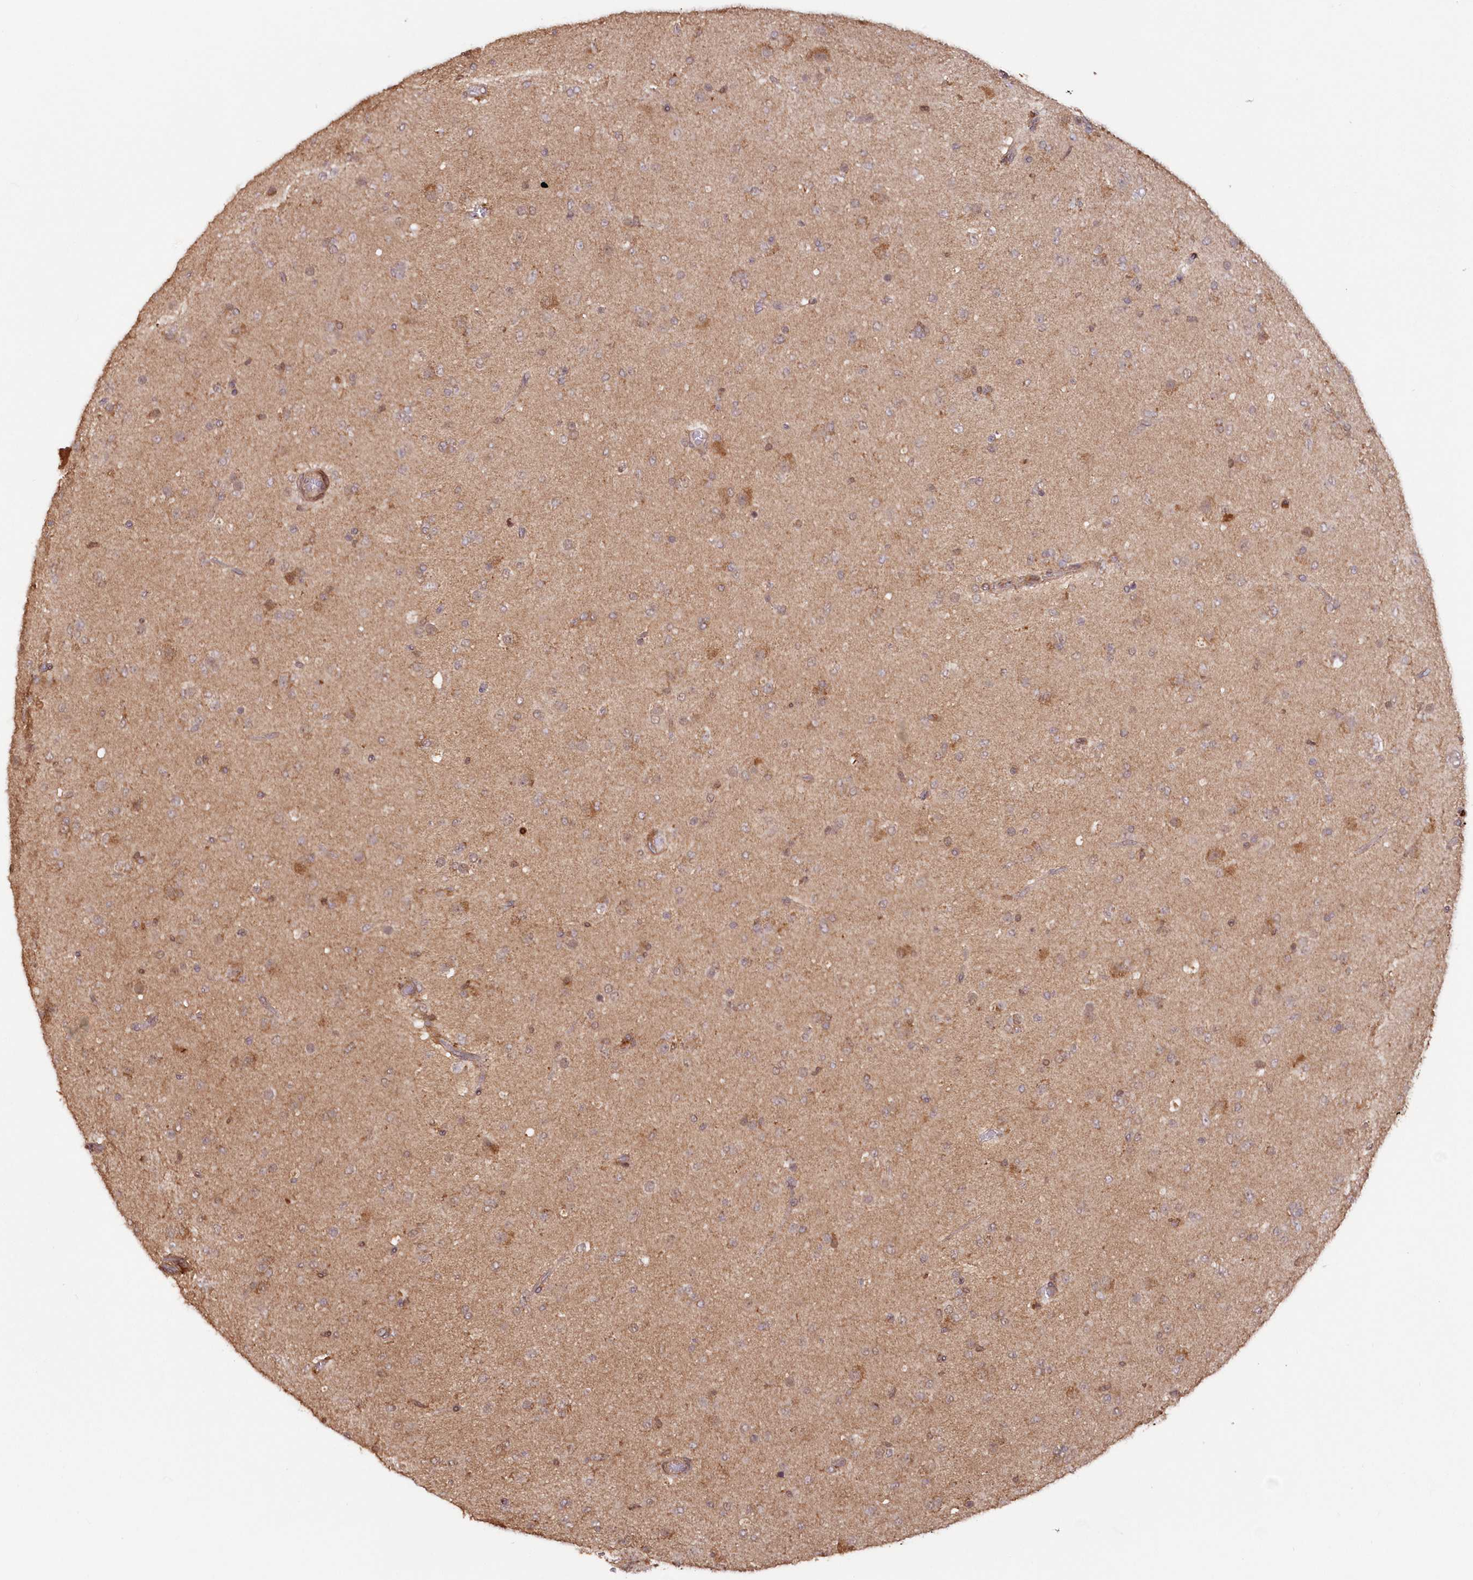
{"staining": {"intensity": "weak", "quantity": "25%-75%", "location": "cytoplasmic/membranous"}, "tissue": "glioma", "cell_type": "Tumor cells", "image_type": "cancer", "snomed": [{"axis": "morphology", "description": "Glioma, malignant, Low grade"}, {"axis": "topography", "description": "Brain"}], "caption": "Brown immunohistochemical staining in human malignant low-grade glioma shows weak cytoplasmic/membranous staining in about 25%-75% of tumor cells. (DAB IHC with brightfield microscopy, high magnification).", "gene": "SNED1", "patient": {"sex": "male", "age": 65}}